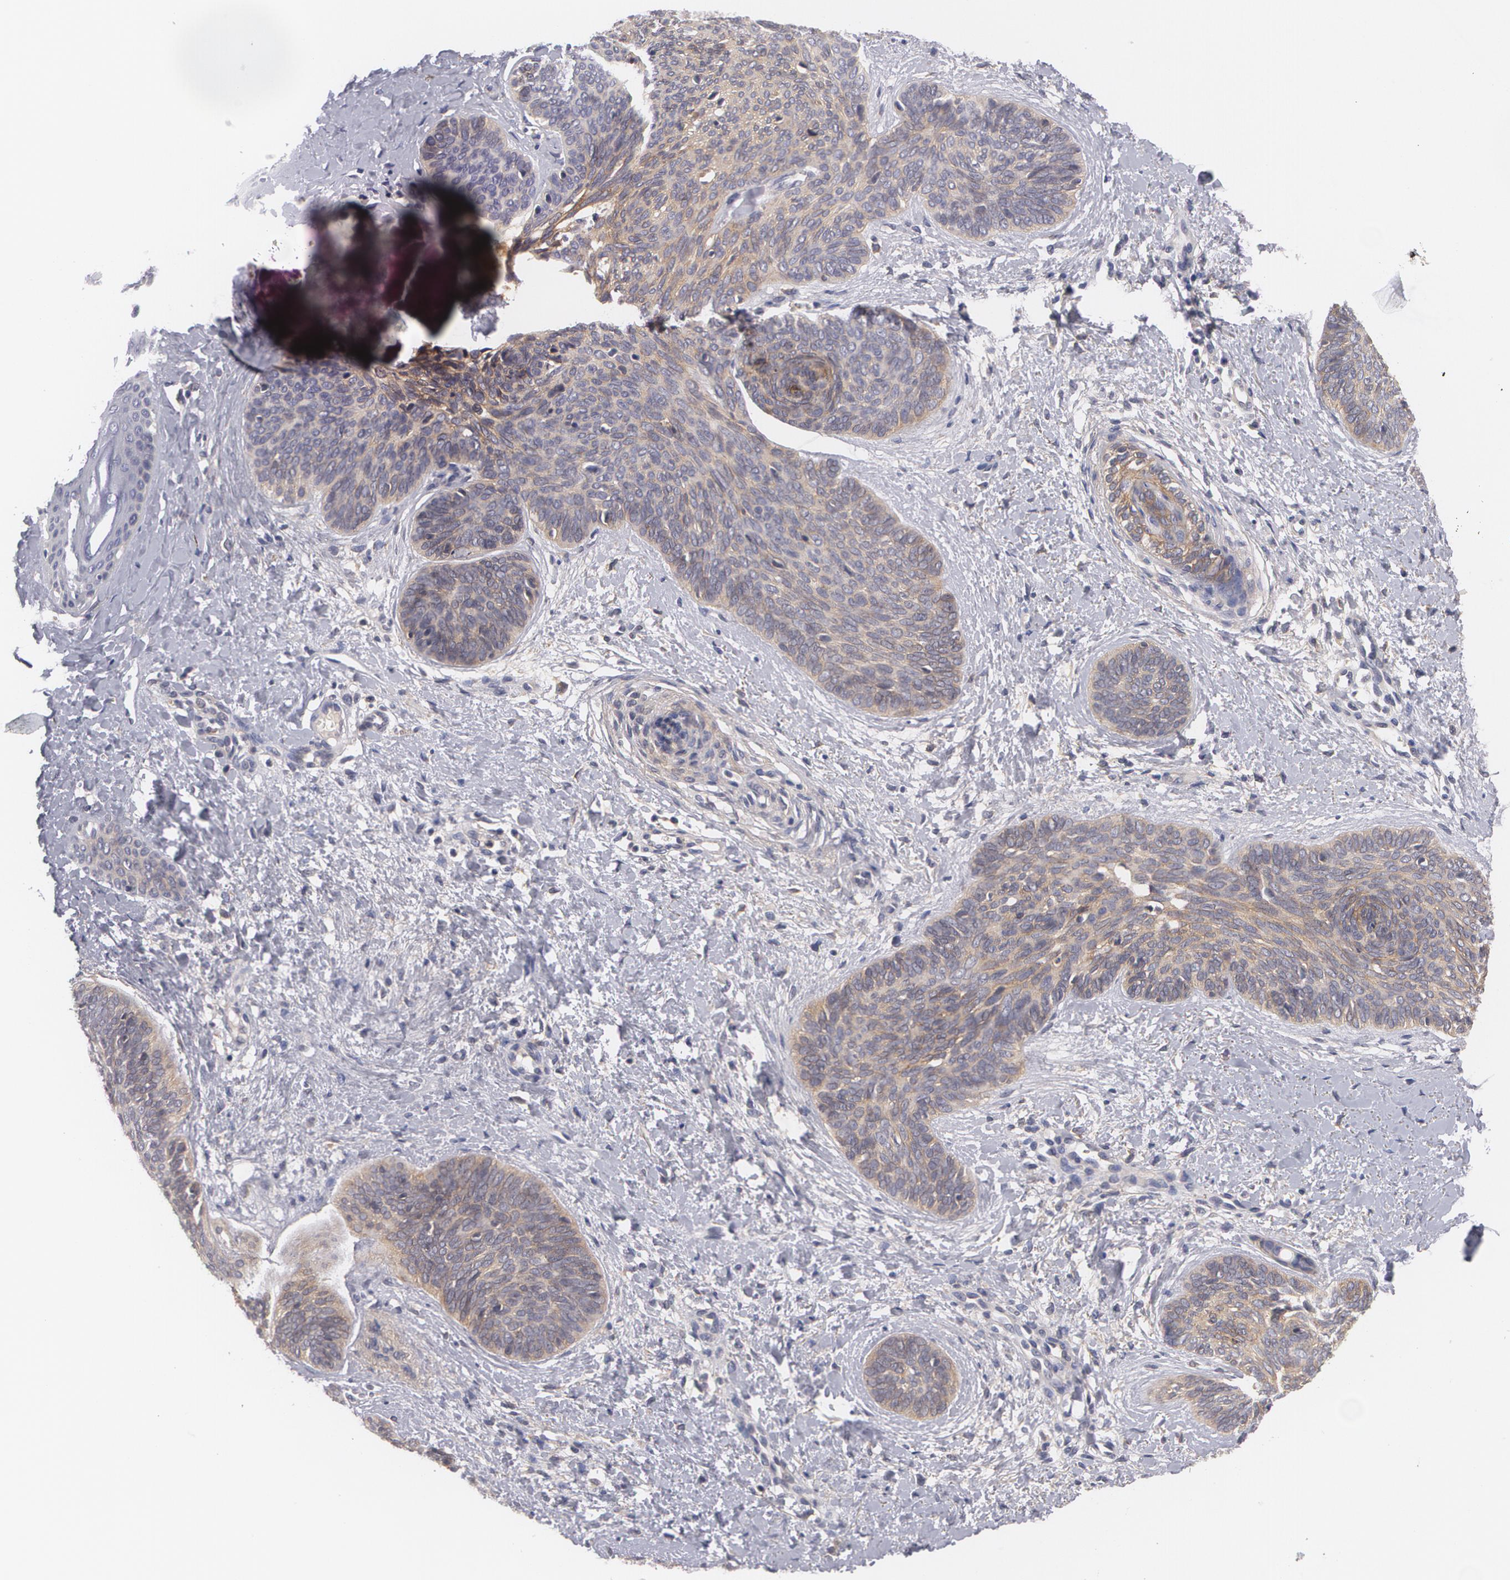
{"staining": {"intensity": "weak", "quantity": "25%-75%", "location": "cytoplasmic/membranous"}, "tissue": "skin cancer", "cell_type": "Tumor cells", "image_type": "cancer", "snomed": [{"axis": "morphology", "description": "Basal cell carcinoma"}, {"axis": "topography", "description": "Skin"}], "caption": "Skin cancer tissue demonstrates weak cytoplasmic/membranous expression in about 25%-75% of tumor cells, visualized by immunohistochemistry.", "gene": "CASK", "patient": {"sex": "female", "age": 81}}